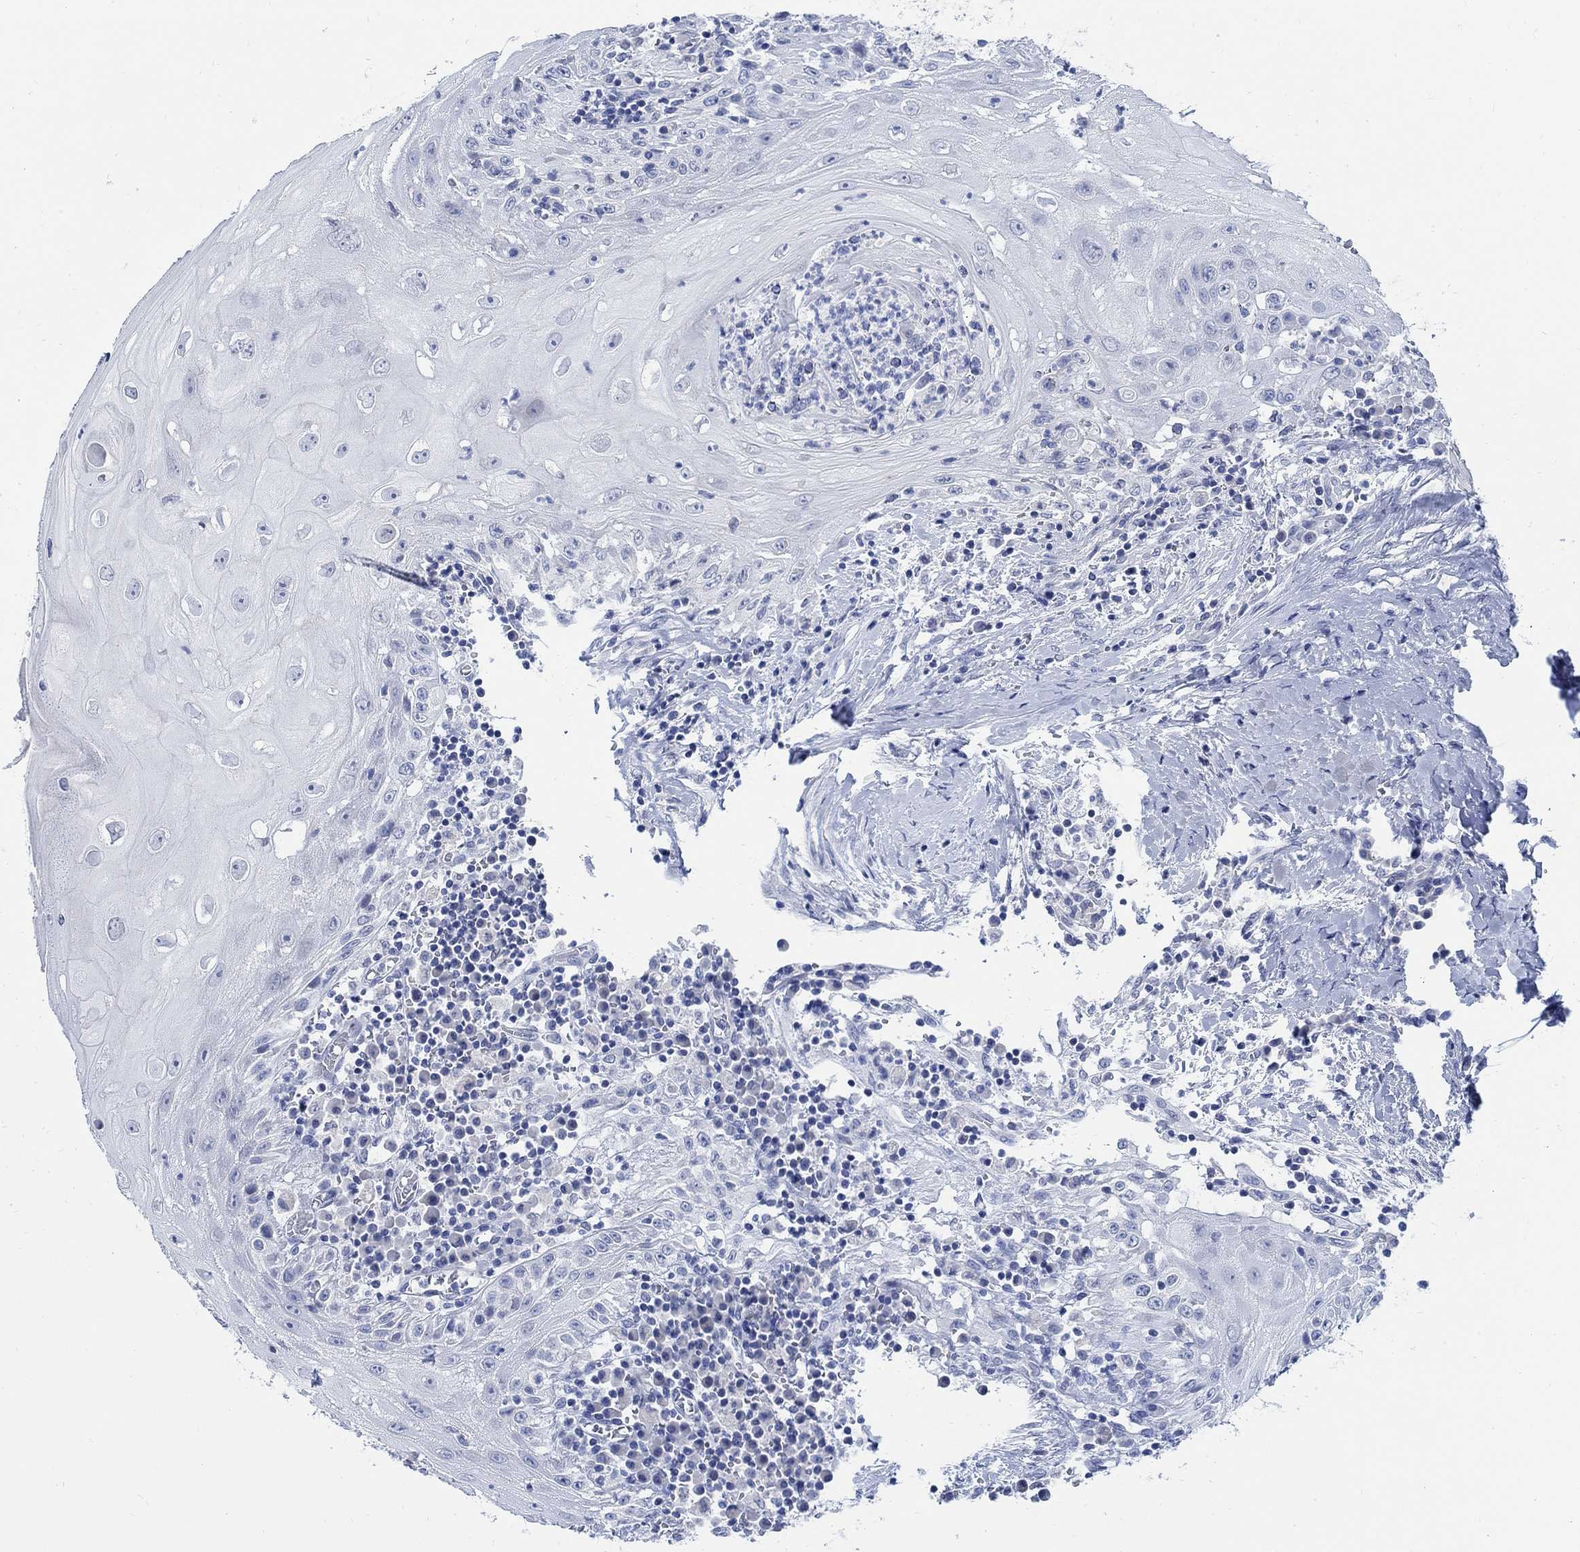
{"staining": {"intensity": "negative", "quantity": "none", "location": "none"}, "tissue": "head and neck cancer", "cell_type": "Tumor cells", "image_type": "cancer", "snomed": [{"axis": "morphology", "description": "Squamous cell carcinoma, NOS"}, {"axis": "topography", "description": "Oral tissue"}, {"axis": "topography", "description": "Head-Neck"}], "caption": "Immunohistochemical staining of head and neck cancer (squamous cell carcinoma) shows no significant staining in tumor cells.", "gene": "CAMK2N1", "patient": {"sex": "male", "age": 58}}